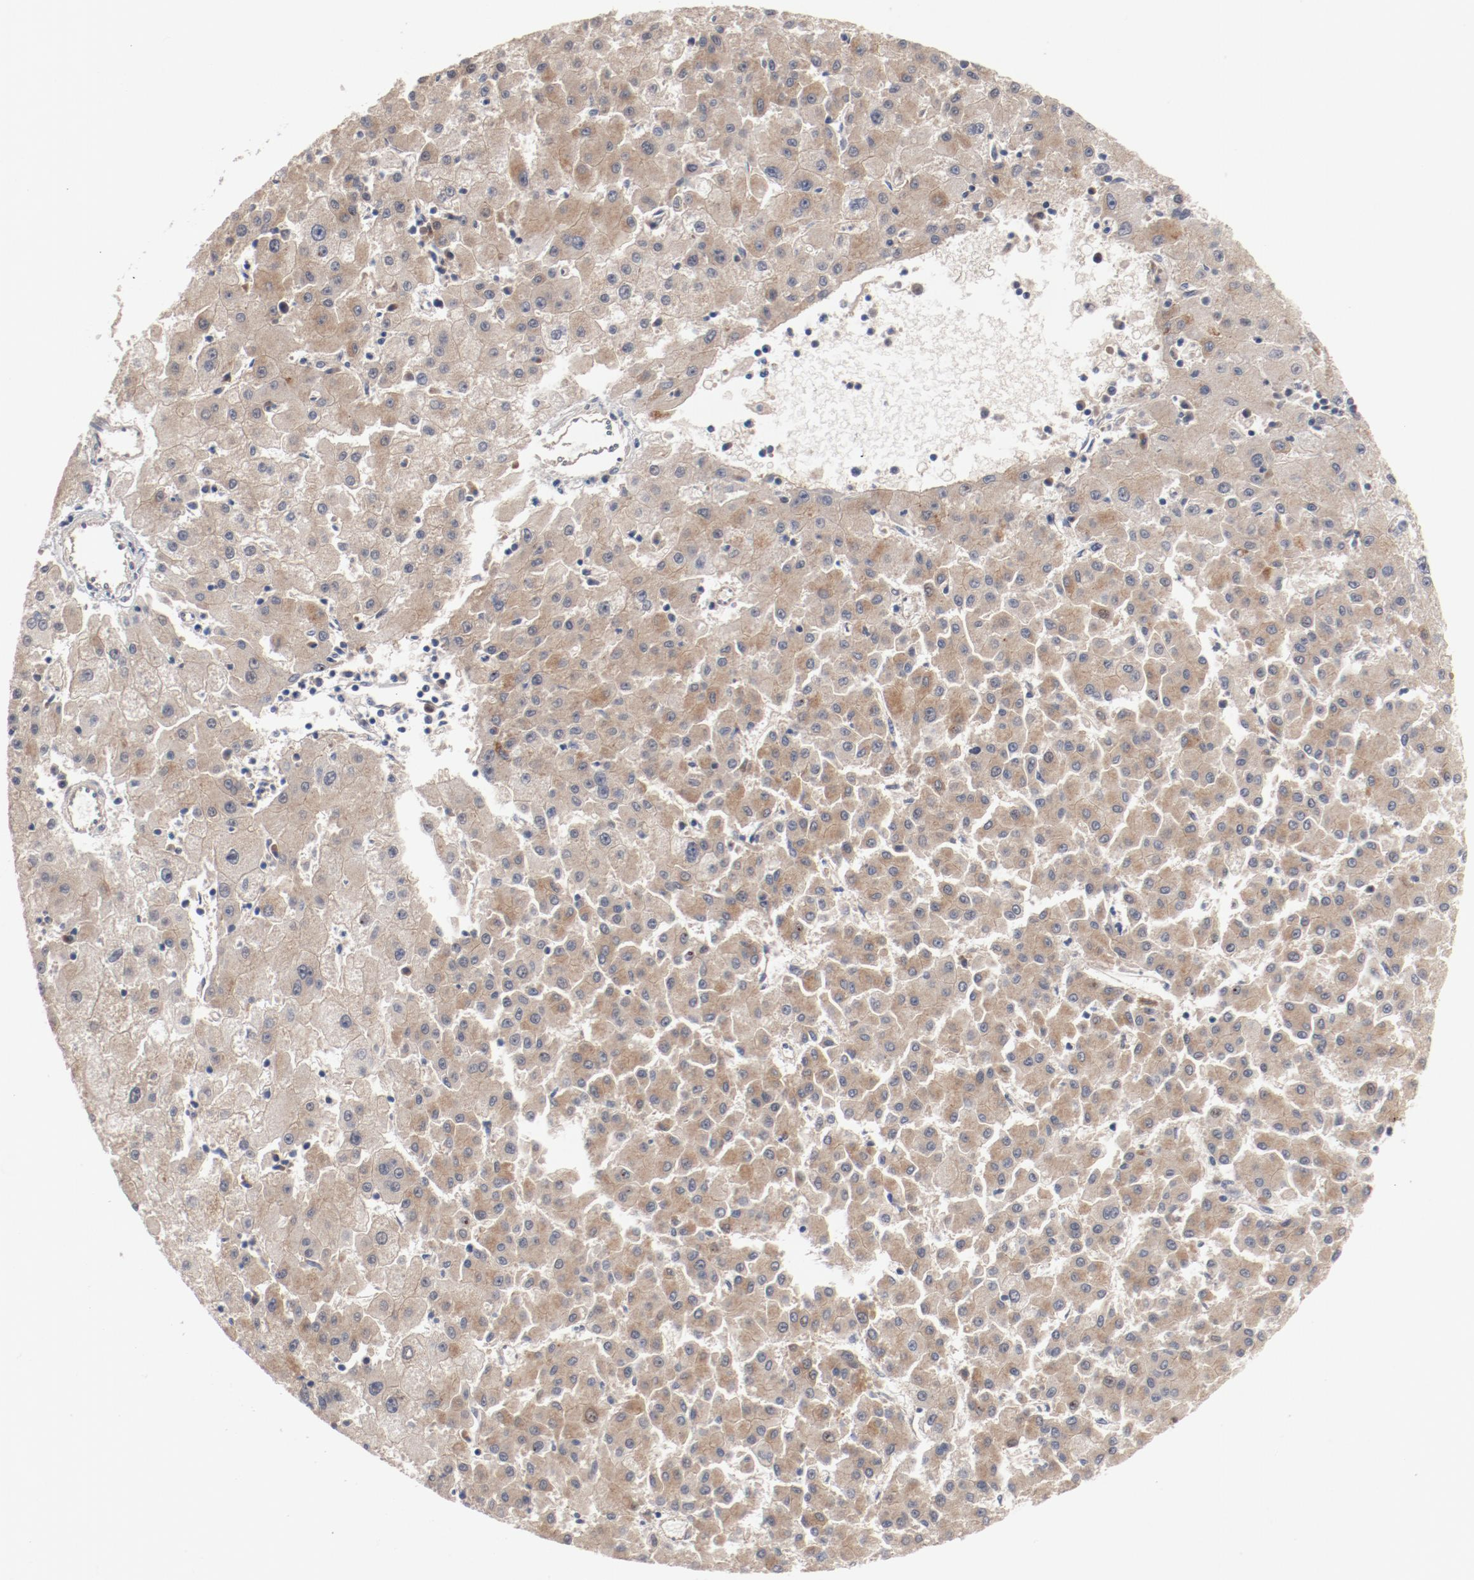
{"staining": {"intensity": "moderate", "quantity": ">75%", "location": "cytoplasmic/membranous"}, "tissue": "liver cancer", "cell_type": "Tumor cells", "image_type": "cancer", "snomed": [{"axis": "morphology", "description": "Carcinoma, Hepatocellular, NOS"}, {"axis": "topography", "description": "Liver"}], "caption": "Liver cancer tissue reveals moderate cytoplasmic/membranous positivity in approximately >75% of tumor cells (Stains: DAB (3,3'-diaminobenzidine) in brown, nuclei in blue, Microscopy: brightfield microscopy at high magnification).", "gene": "RNASE11", "patient": {"sex": "male", "age": 72}}